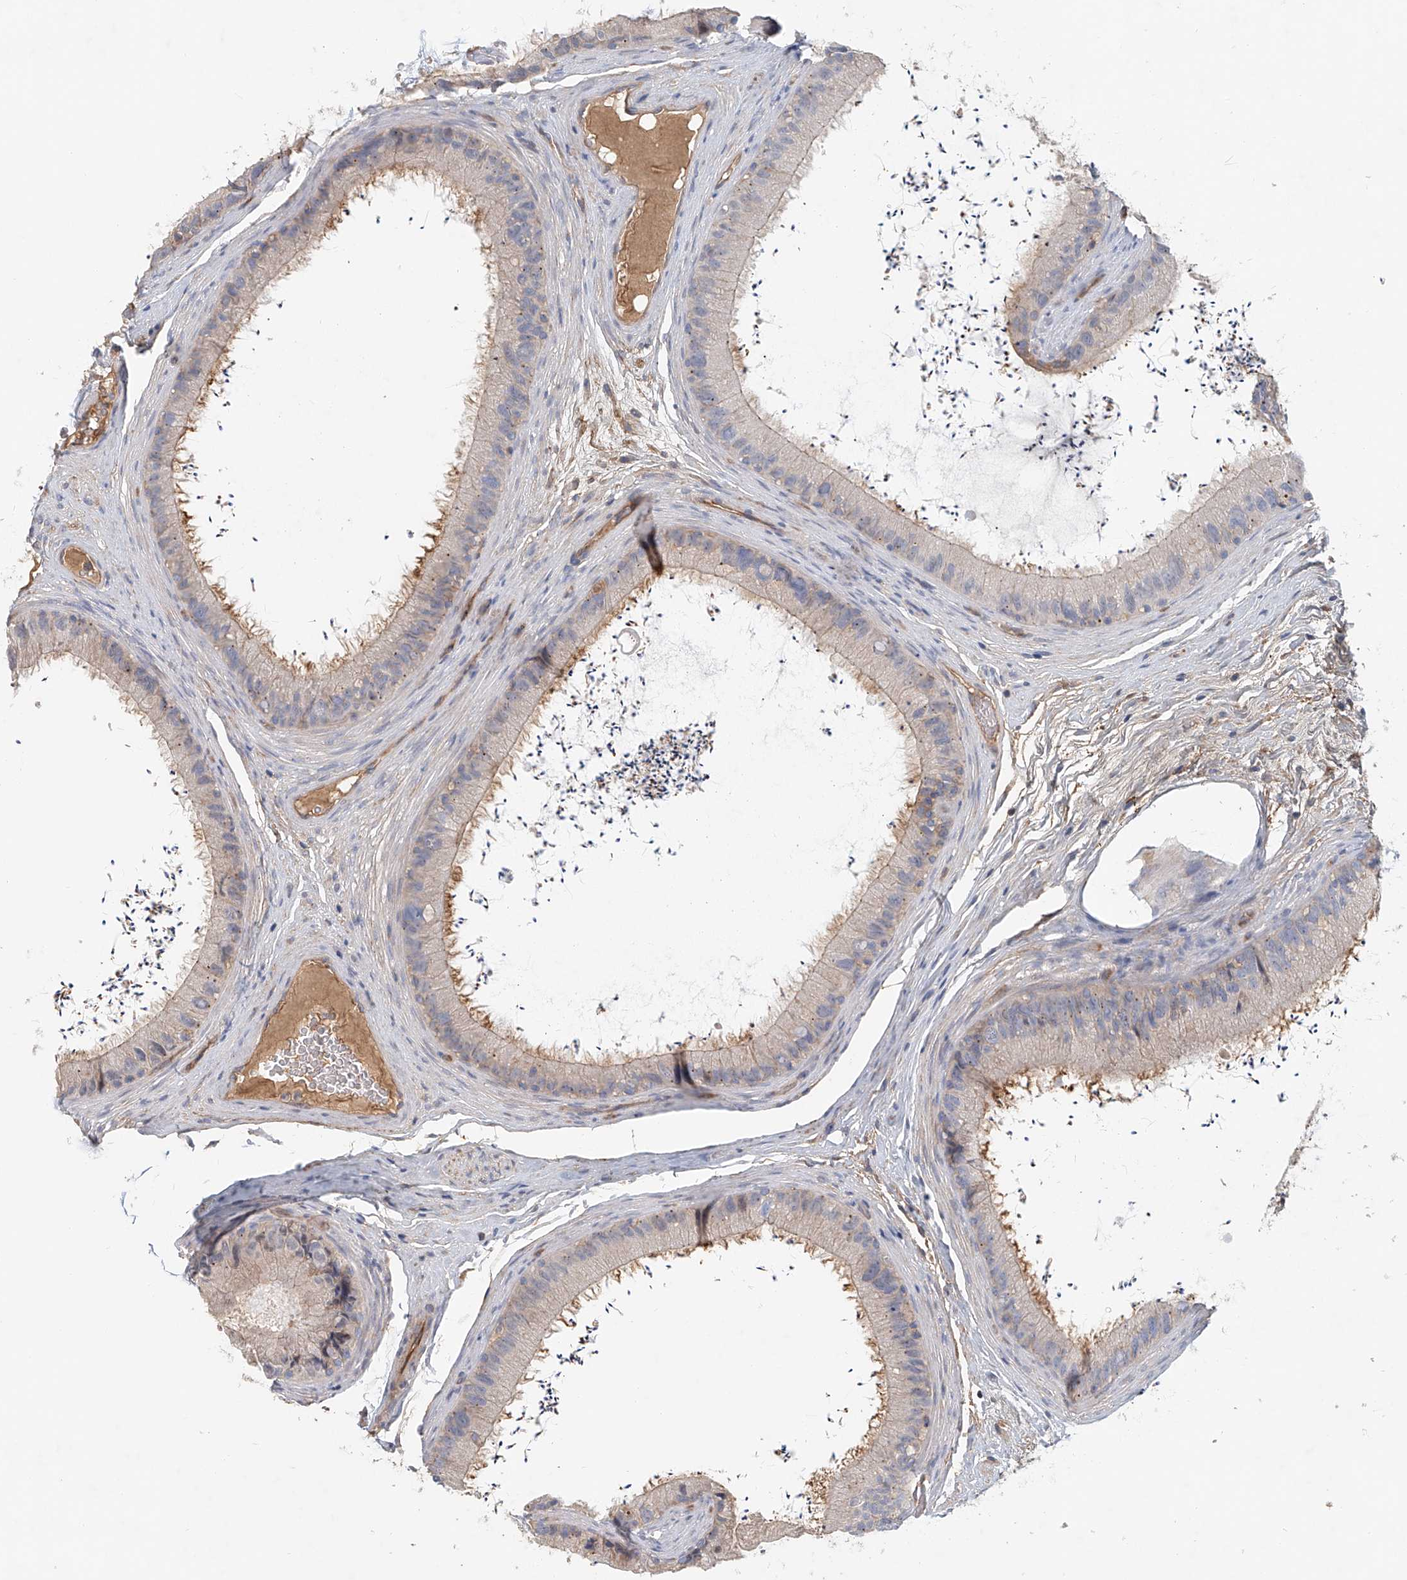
{"staining": {"intensity": "moderate", "quantity": "<25%", "location": "cytoplasmic/membranous"}, "tissue": "epididymis", "cell_type": "Glandular cells", "image_type": "normal", "snomed": [{"axis": "morphology", "description": "Normal tissue, NOS"}, {"axis": "topography", "description": "Epididymis, spermatic cord, NOS"}], "caption": "This image exhibits immunohistochemistry (IHC) staining of normal epididymis, with low moderate cytoplasmic/membranous positivity in about <25% of glandular cells.", "gene": "FRYL", "patient": {"sex": "male", "age": 50}}